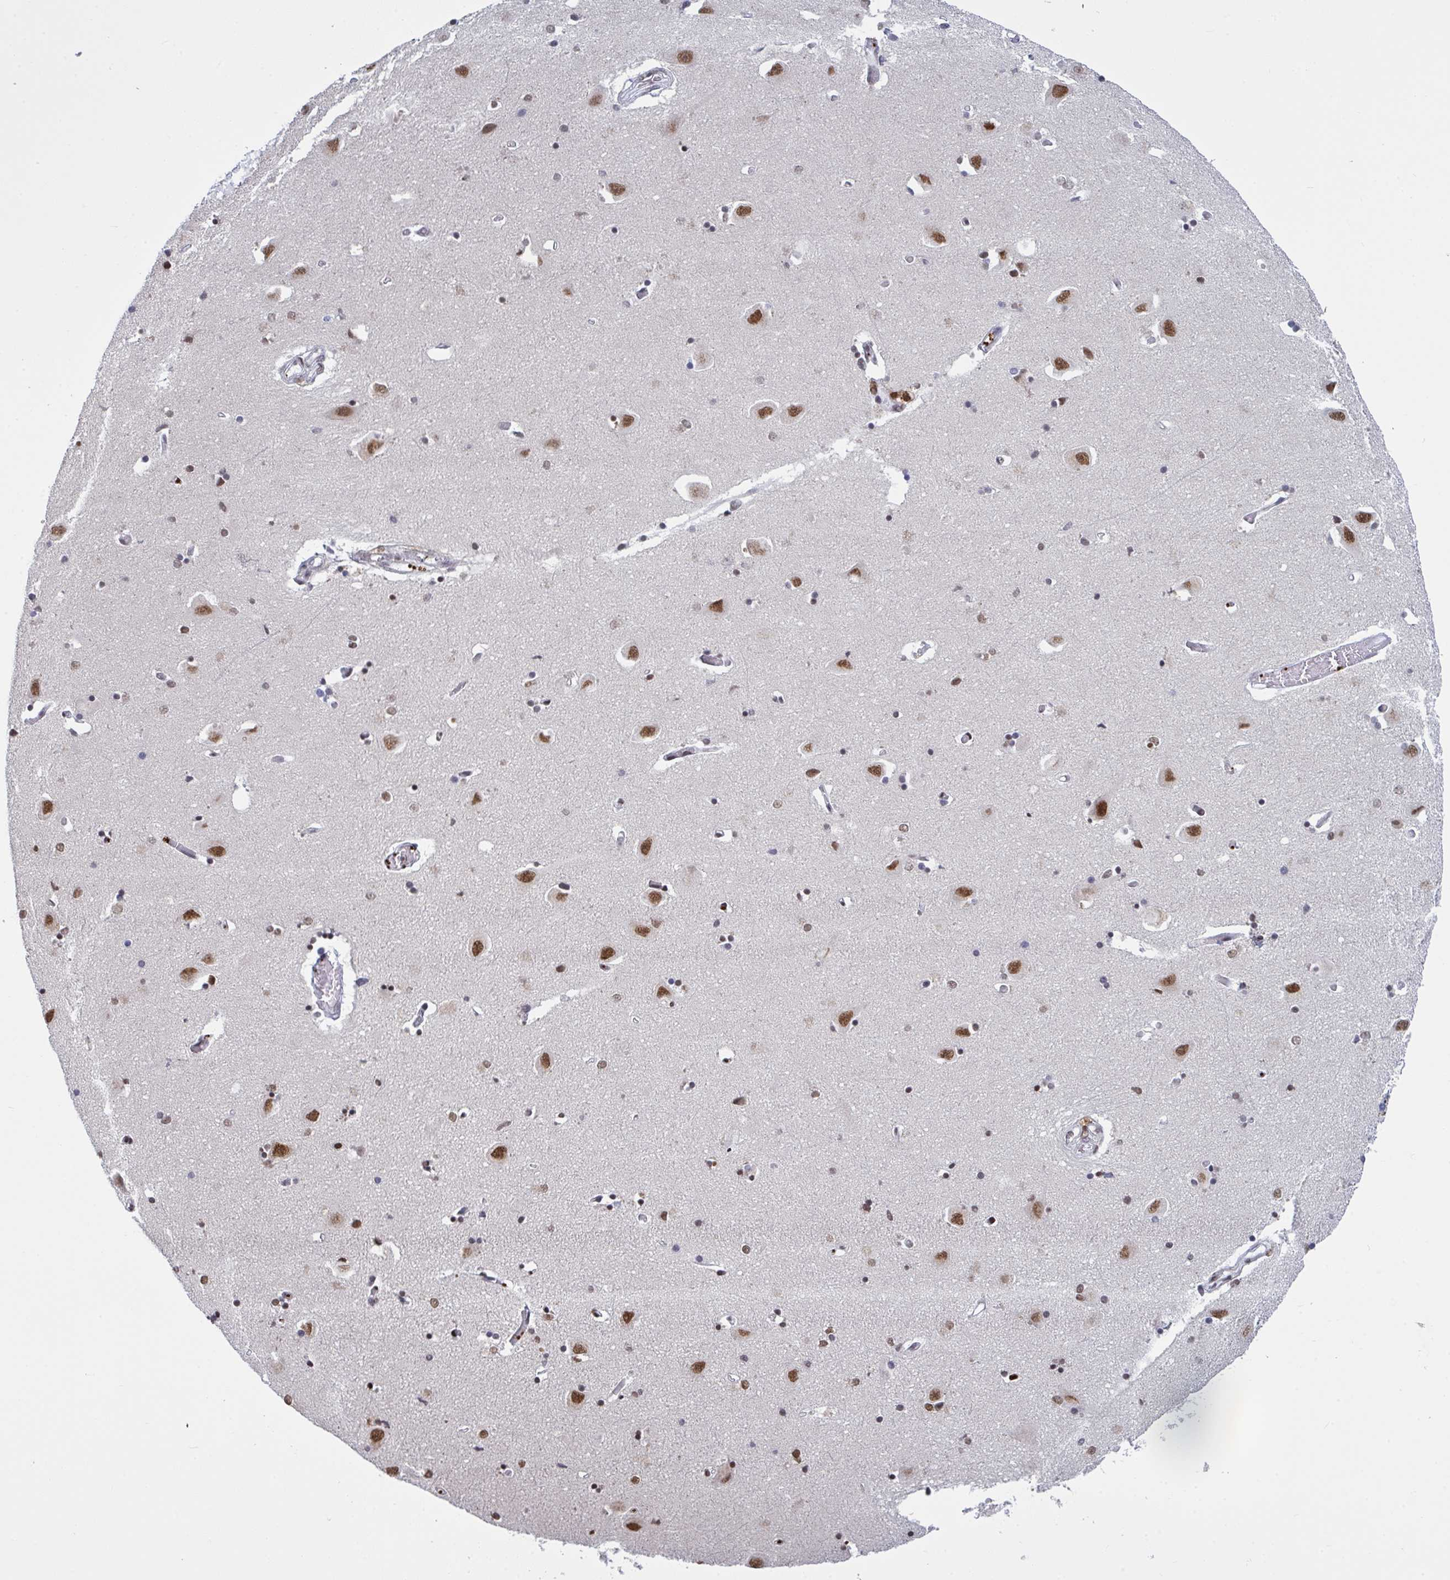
{"staining": {"intensity": "strong", "quantity": ">75%", "location": "nuclear"}, "tissue": "caudate", "cell_type": "Glial cells", "image_type": "normal", "snomed": [{"axis": "morphology", "description": "Normal tissue, NOS"}, {"axis": "topography", "description": "Lateral ventricle wall"}, {"axis": "topography", "description": "Hippocampus"}], "caption": "Glial cells exhibit high levels of strong nuclear staining in approximately >75% of cells in normal human caudate.", "gene": "ZNF607", "patient": {"sex": "female", "age": 63}}